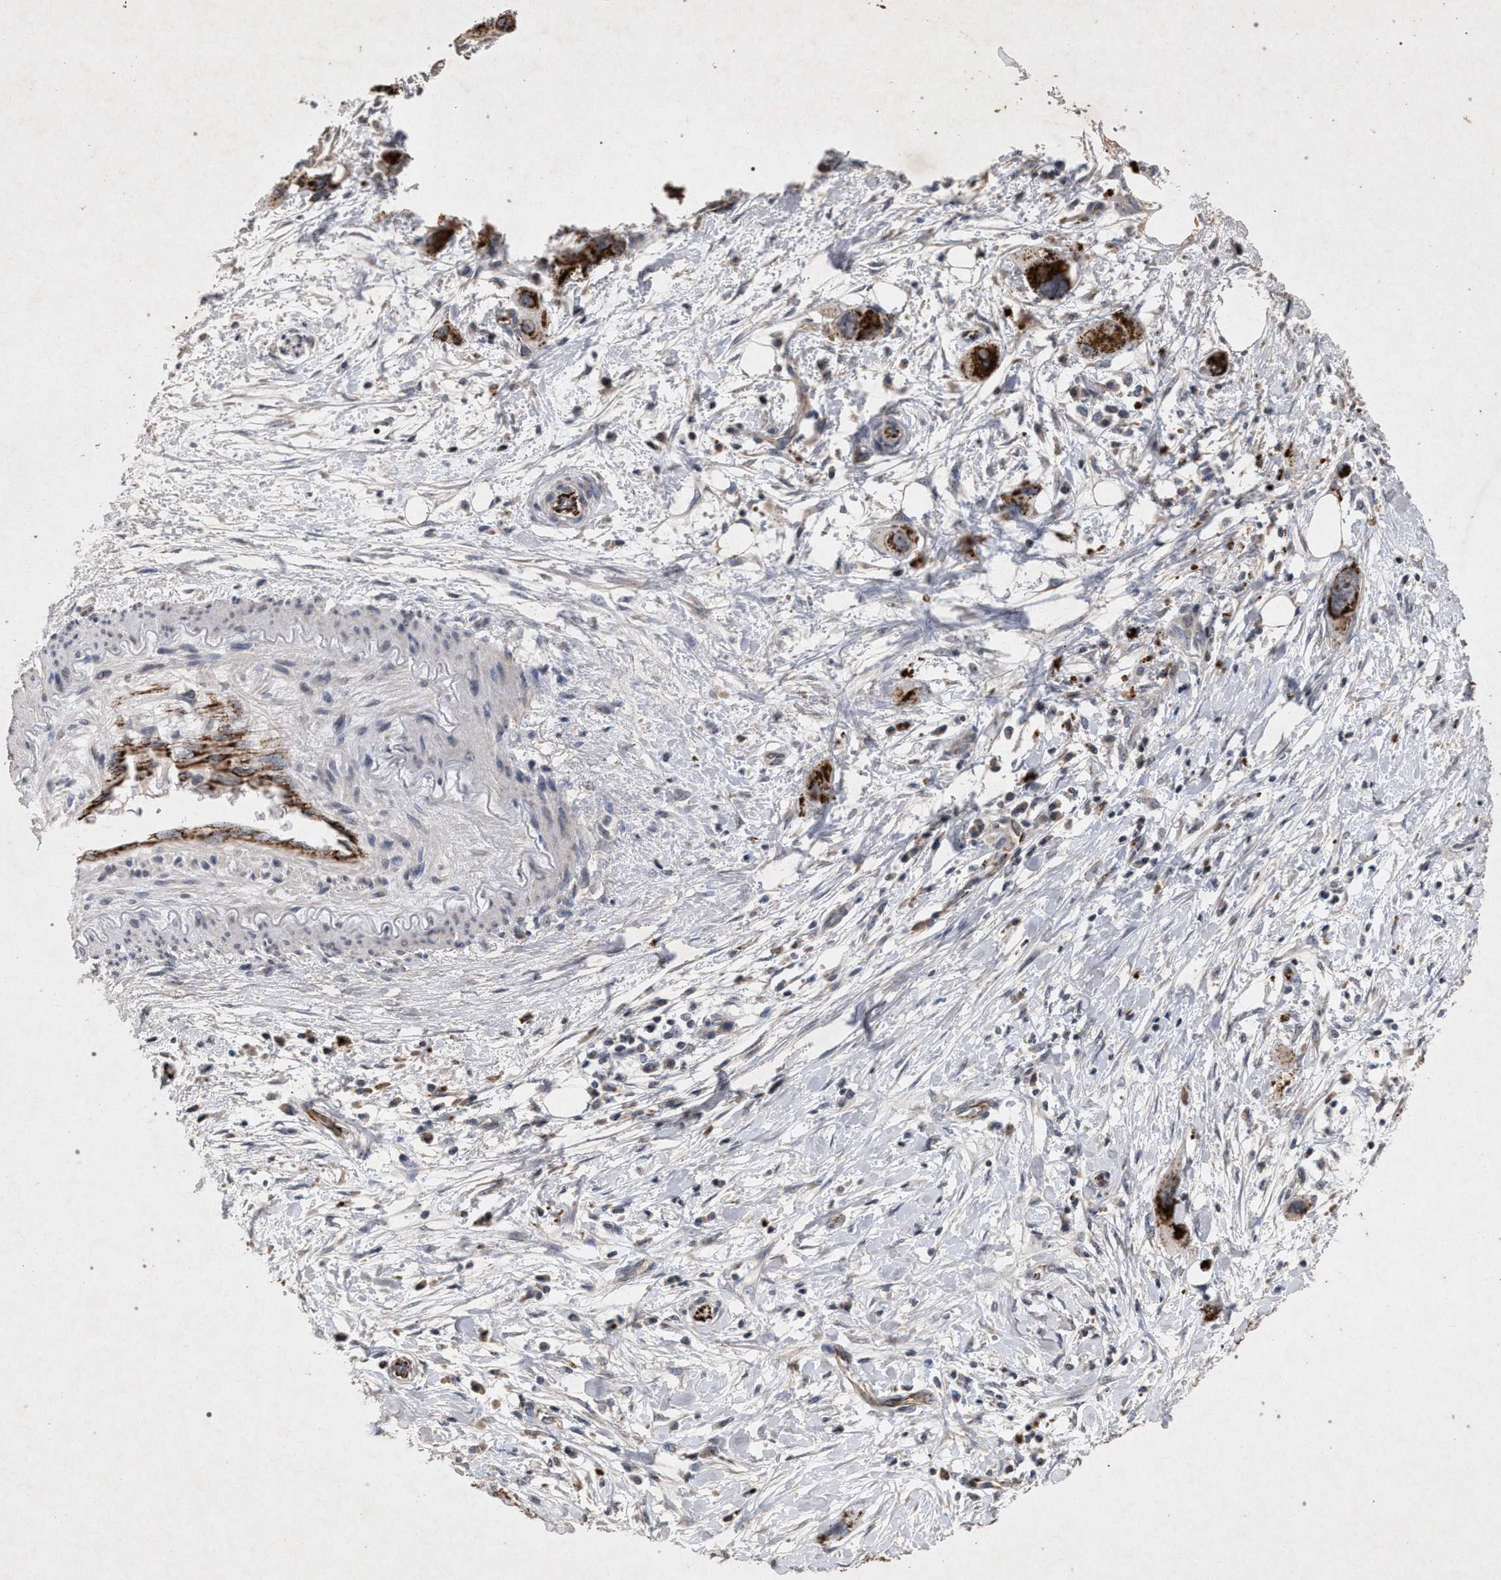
{"staining": {"intensity": "strong", "quantity": ">75%", "location": "cytoplasmic/membranous"}, "tissue": "pancreatic cancer", "cell_type": "Tumor cells", "image_type": "cancer", "snomed": [{"axis": "morphology", "description": "Adenocarcinoma, NOS"}, {"axis": "topography", "description": "Pancreas"}], "caption": "Immunohistochemical staining of pancreatic cancer exhibits high levels of strong cytoplasmic/membranous expression in approximately >75% of tumor cells.", "gene": "PKD2L1", "patient": {"sex": "male", "age": 73}}